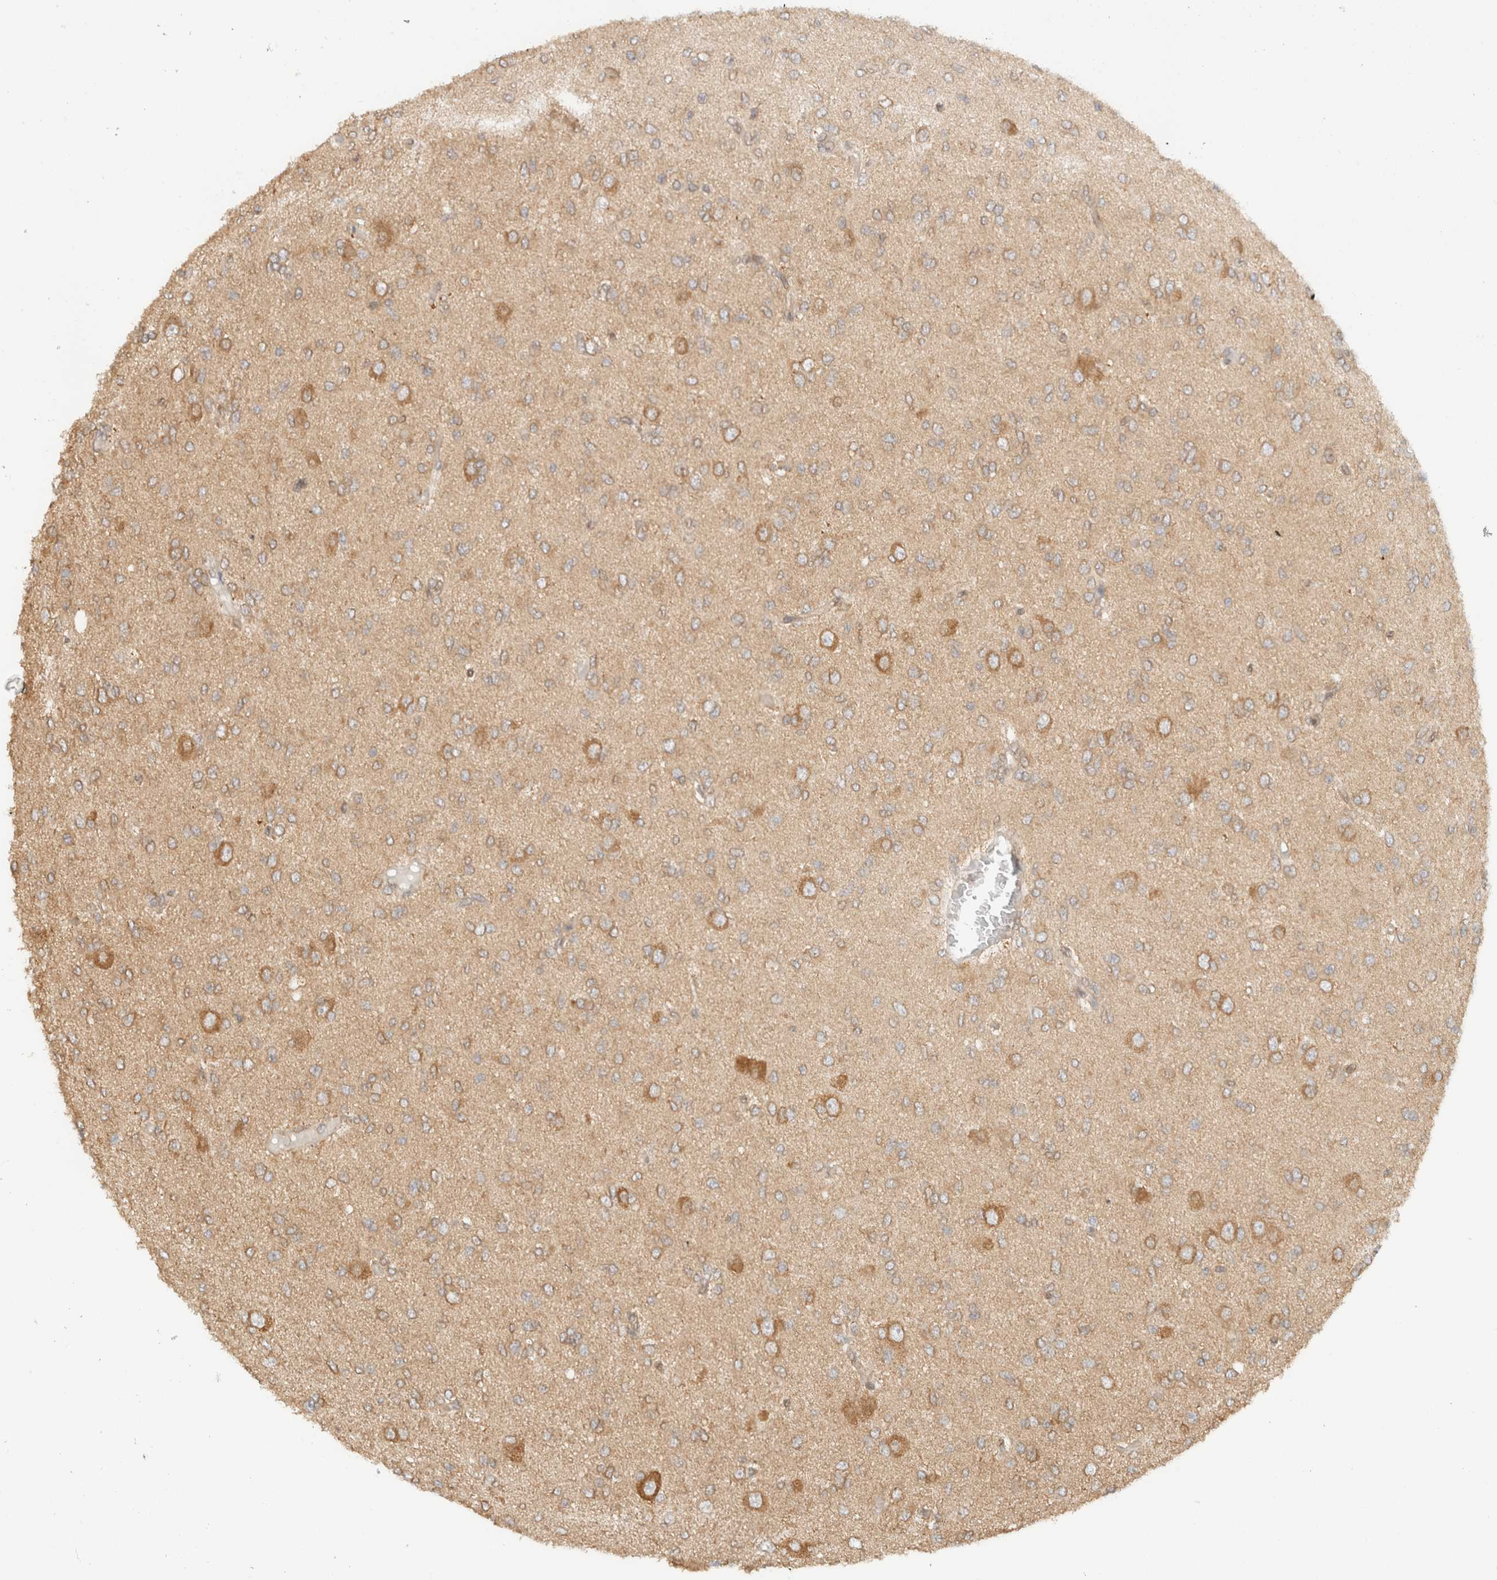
{"staining": {"intensity": "moderate", "quantity": "<25%", "location": "cytoplasmic/membranous"}, "tissue": "glioma", "cell_type": "Tumor cells", "image_type": "cancer", "snomed": [{"axis": "morphology", "description": "Glioma, malignant, High grade"}, {"axis": "topography", "description": "Brain"}], "caption": "Immunohistochemical staining of glioma shows moderate cytoplasmic/membranous protein positivity in approximately <25% of tumor cells.", "gene": "ARFGEF2", "patient": {"sex": "female", "age": 59}}